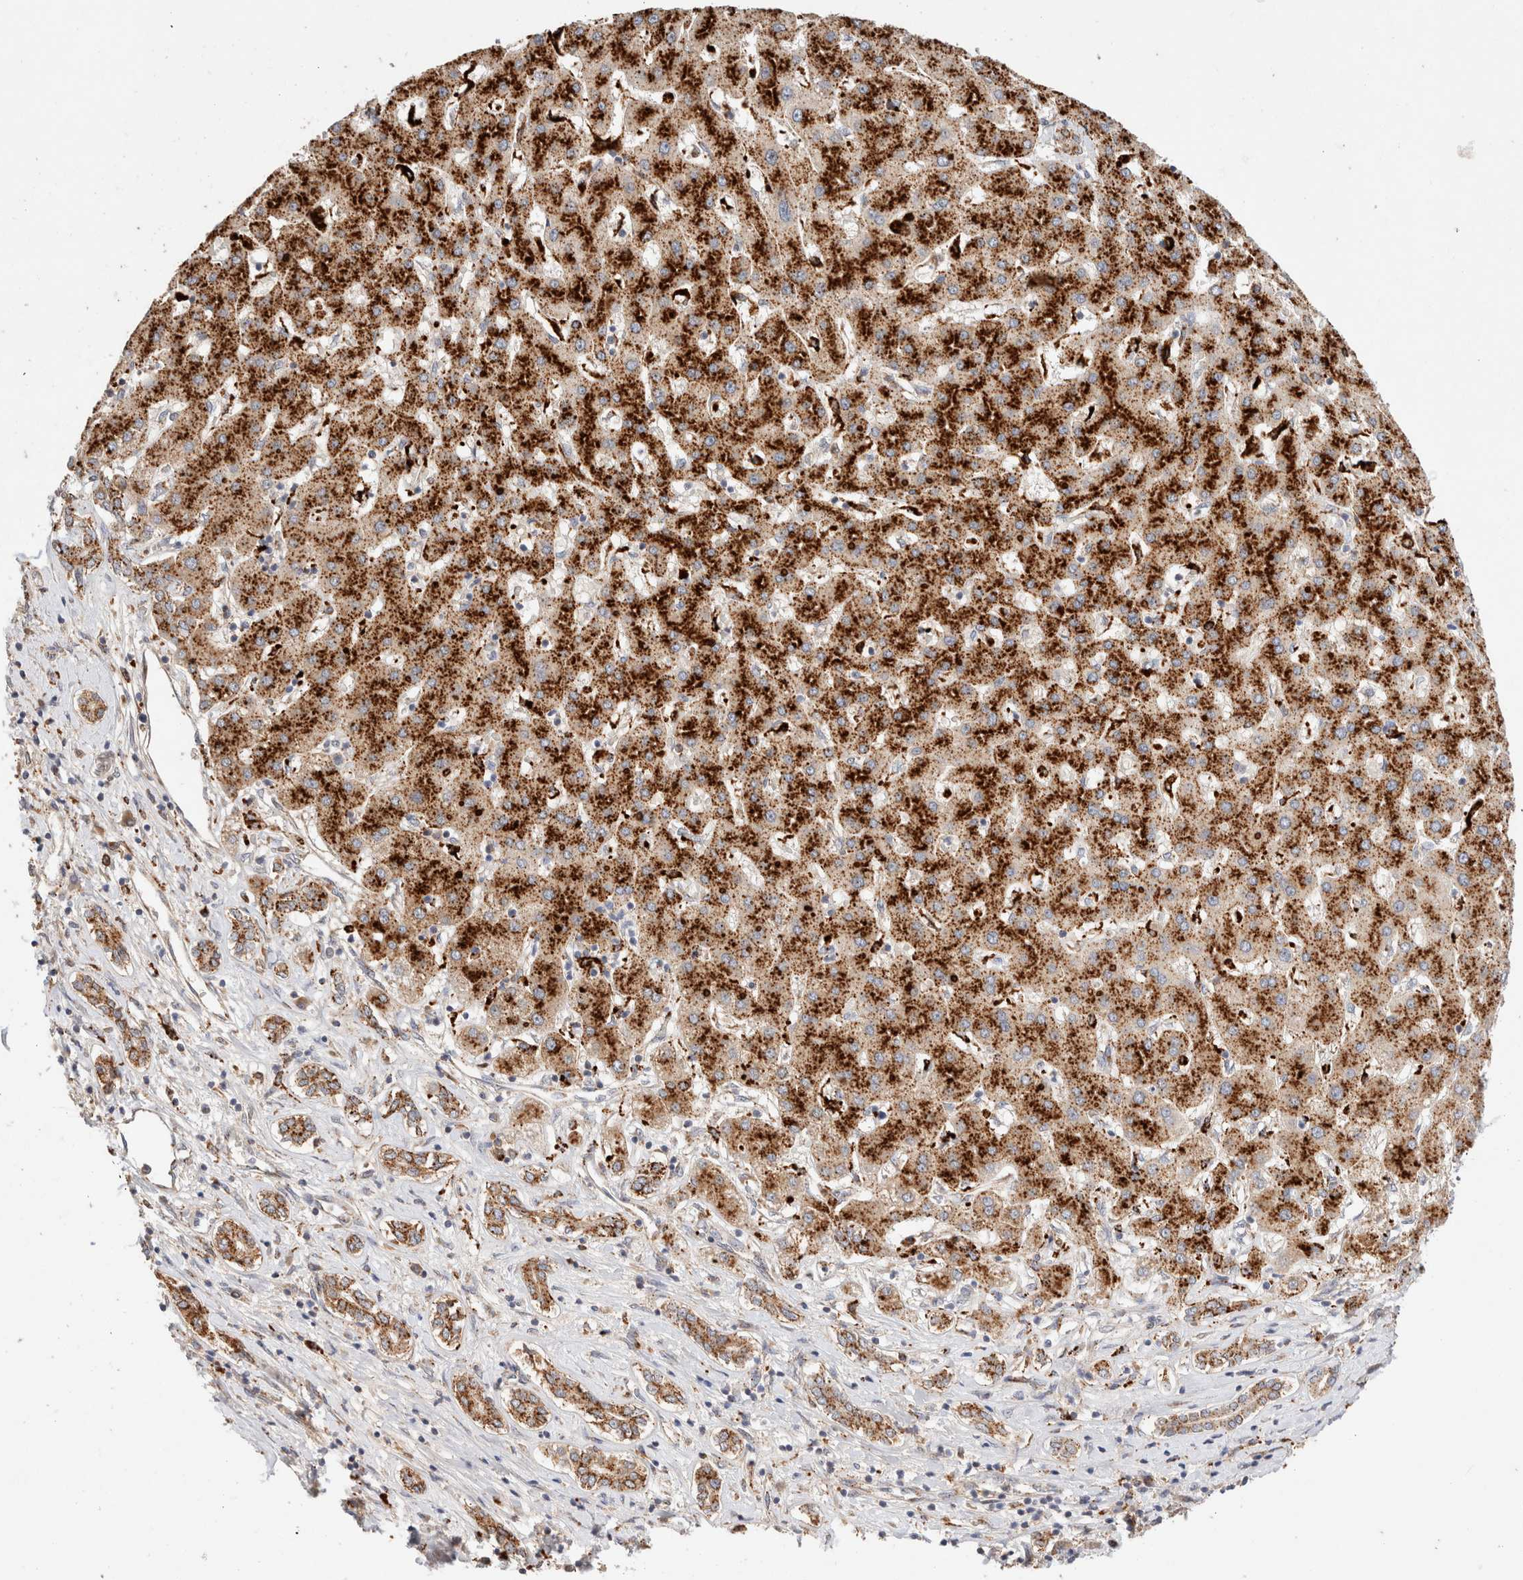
{"staining": {"intensity": "strong", "quantity": ">75%", "location": "cytoplasmic/membranous"}, "tissue": "liver cancer", "cell_type": "Tumor cells", "image_type": "cancer", "snomed": [{"axis": "morphology", "description": "Carcinoma, Hepatocellular, NOS"}, {"axis": "topography", "description": "Liver"}], "caption": "A high amount of strong cytoplasmic/membranous staining is appreciated in approximately >75% of tumor cells in liver hepatocellular carcinoma tissue.", "gene": "RABEPK", "patient": {"sex": "male", "age": 65}}